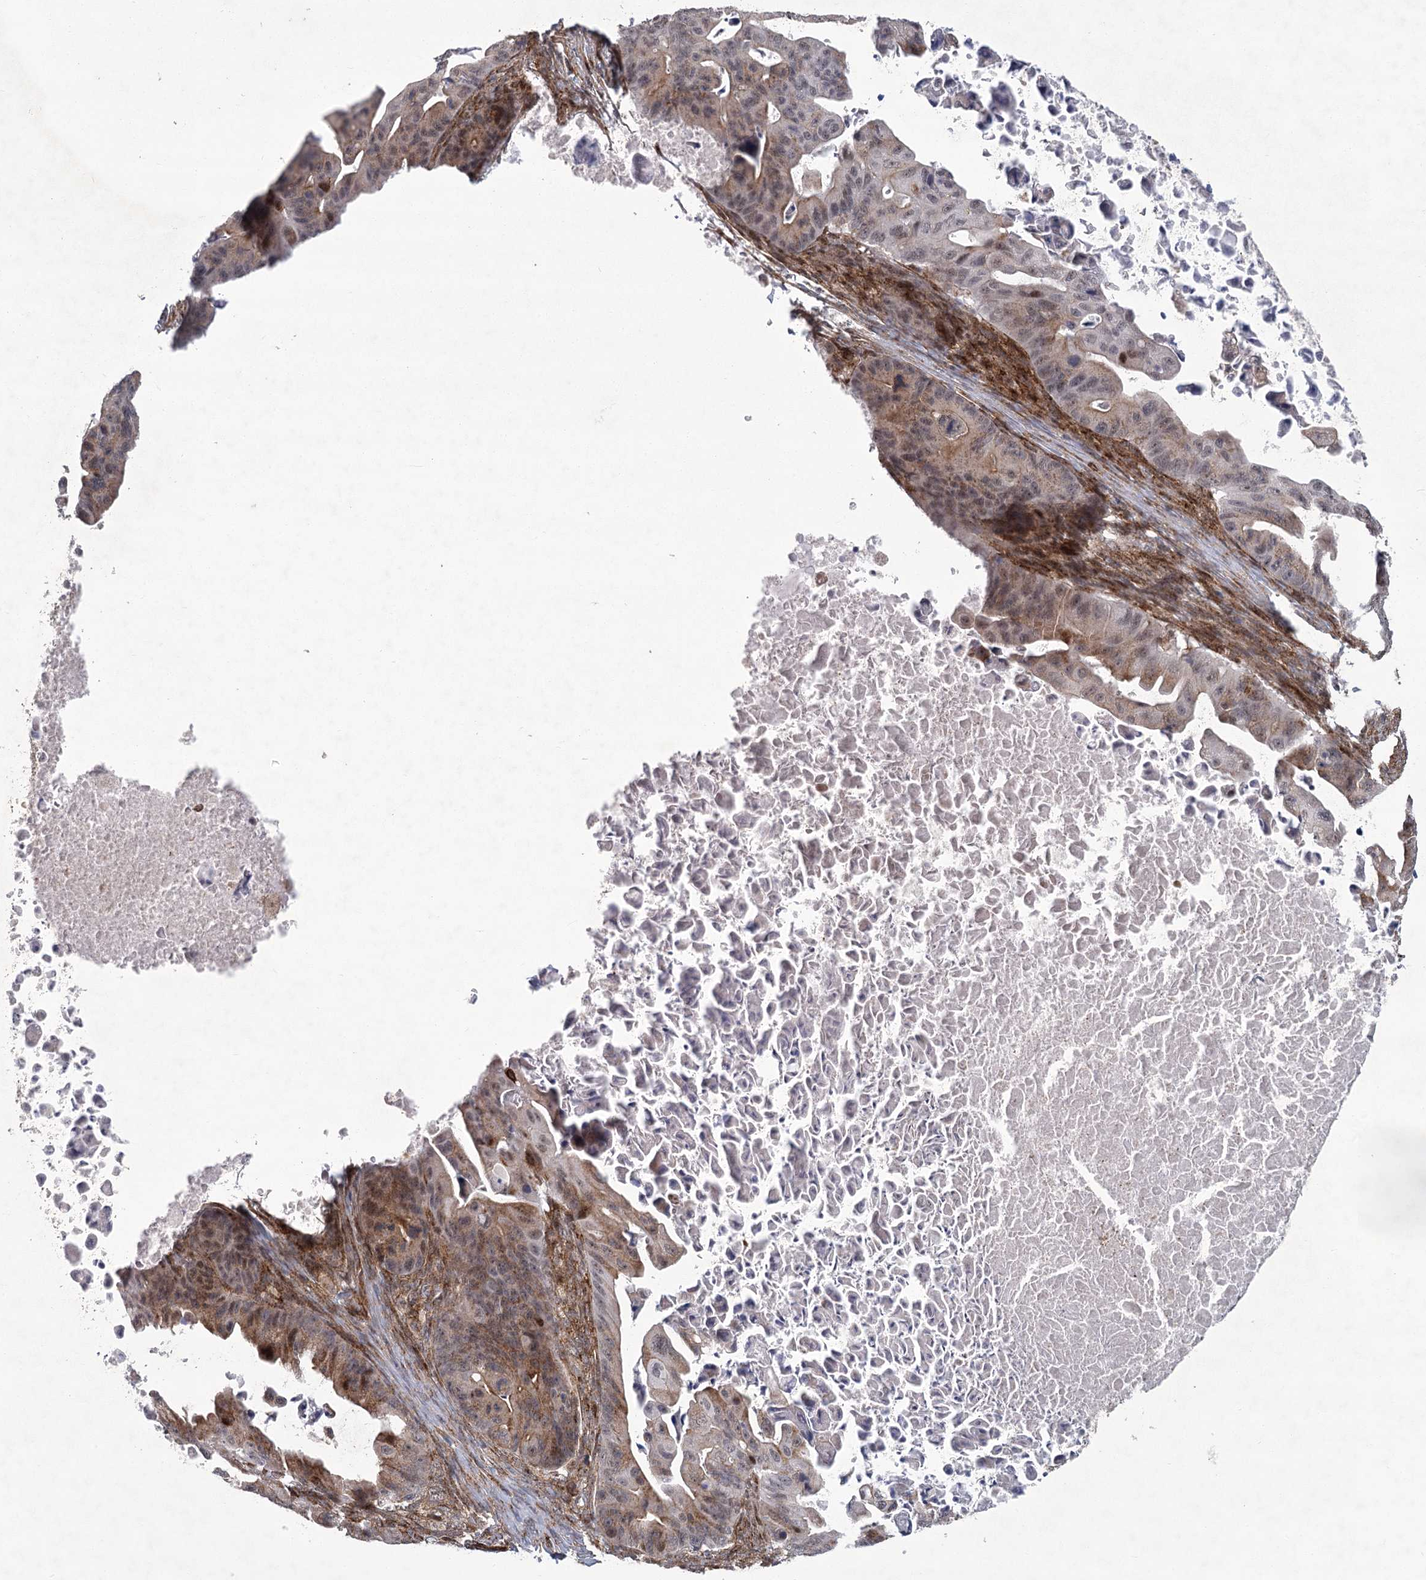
{"staining": {"intensity": "moderate", "quantity": "25%-75%", "location": "cytoplasmic/membranous,nuclear"}, "tissue": "ovarian cancer", "cell_type": "Tumor cells", "image_type": "cancer", "snomed": [{"axis": "morphology", "description": "Cystadenocarcinoma, mucinous, NOS"}, {"axis": "topography", "description": "Ovary"}], "caption": "Ovarian cancer tissue reveals moderate cytoplasmic/membranous and nuclear positivity in approximately 25%-75% of tumor cells", "gene": "PARM1", "patient": {"sex": "female", "age": 37}}